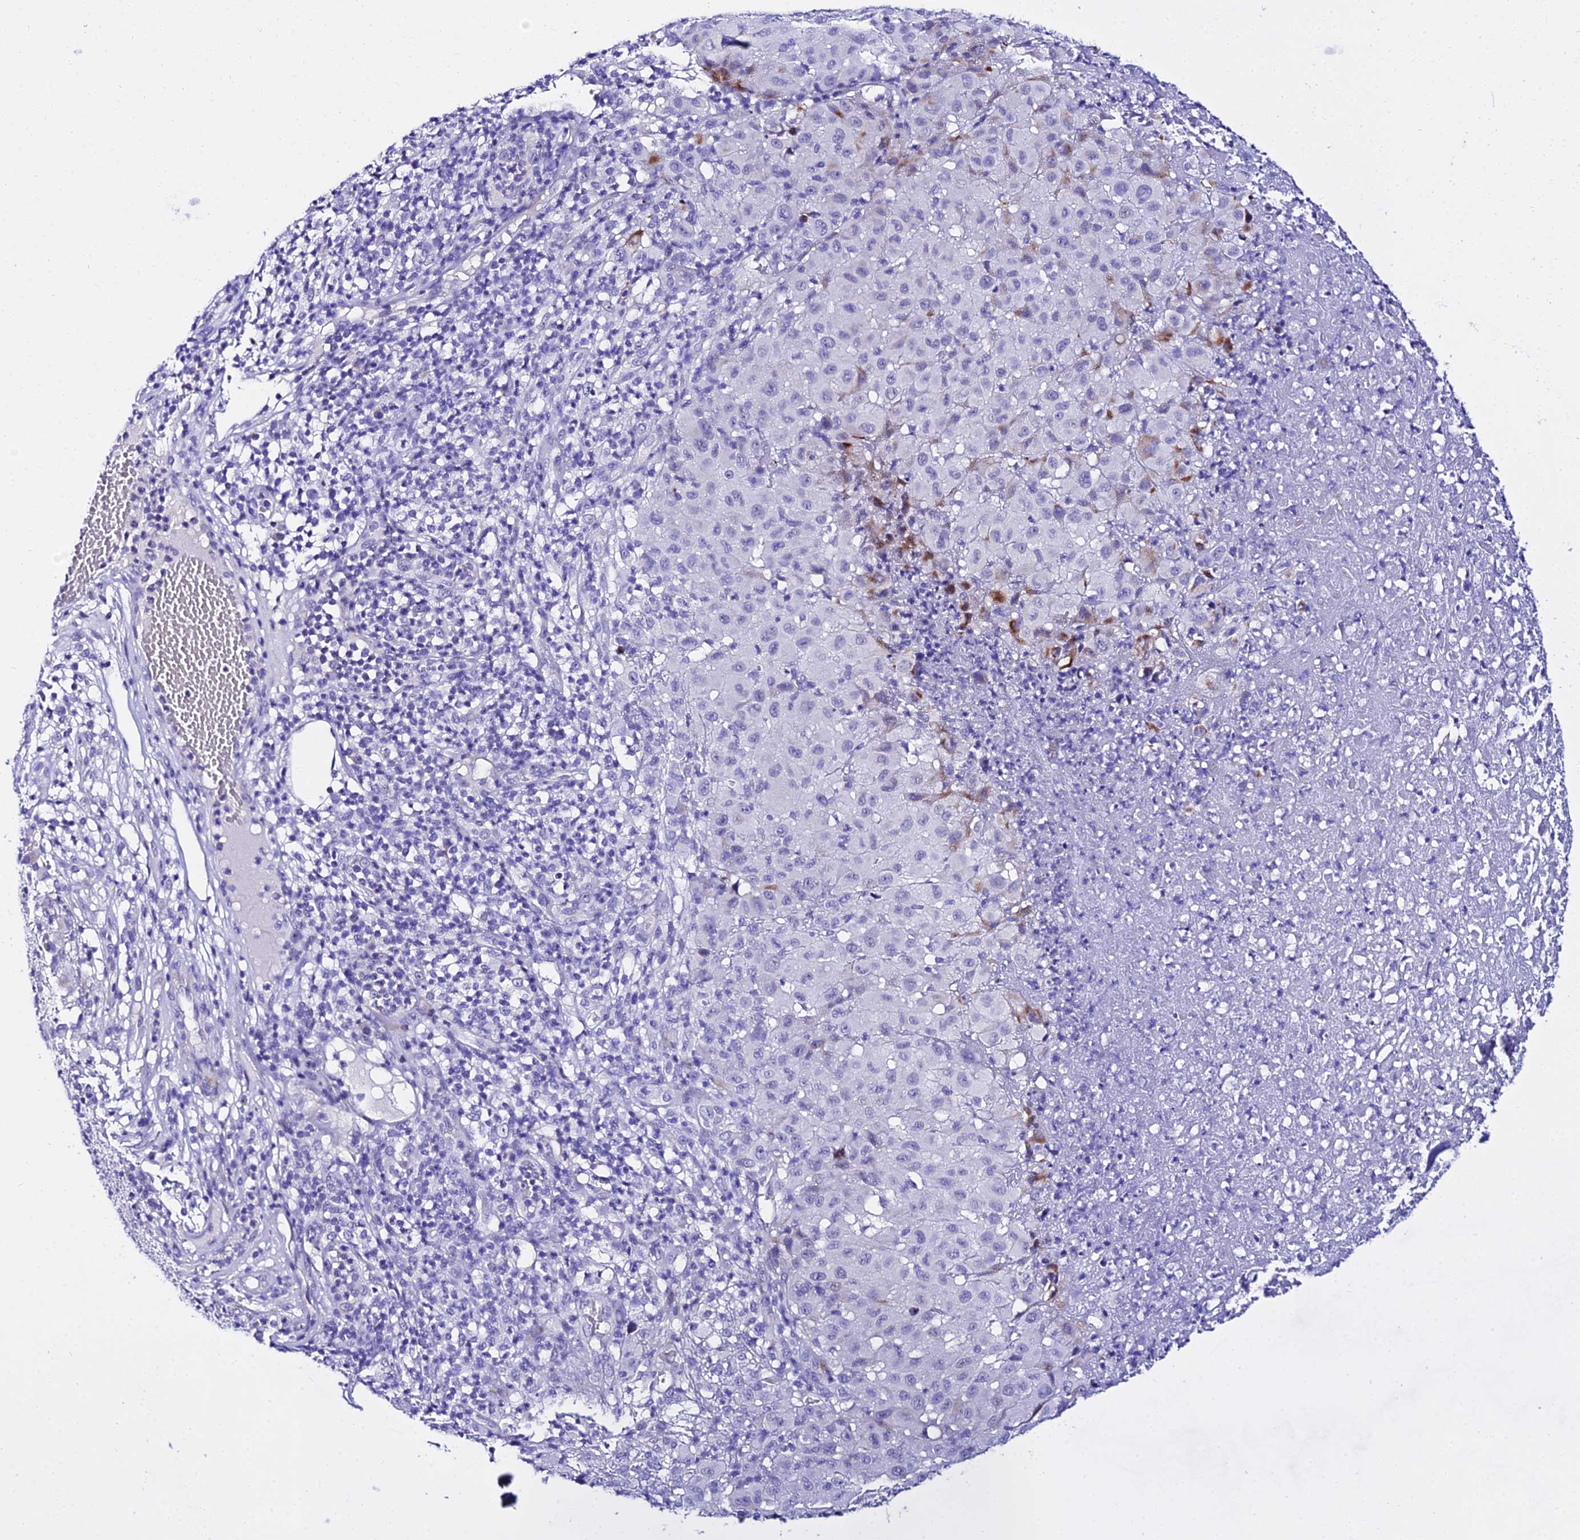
{"staining": {"intensity": "negative", "quantity": "none", "location": "none"}, "tissue": "melanoma", "cell_type": "Tumor cells", "image_type": "cancer", "snomed": [{"axis": "morphology", "description": "Malignant melanoma, NOS"}, {"axis": "topography", "description": "Skin"}], "caption": "Immunohistochemistry (IHC) micrograph of melanoma stained for a protein (brown), which displays no staining in tumor cells.", "gene": "DEFB106A", "patient": {"sex": "male", "age": 73}}